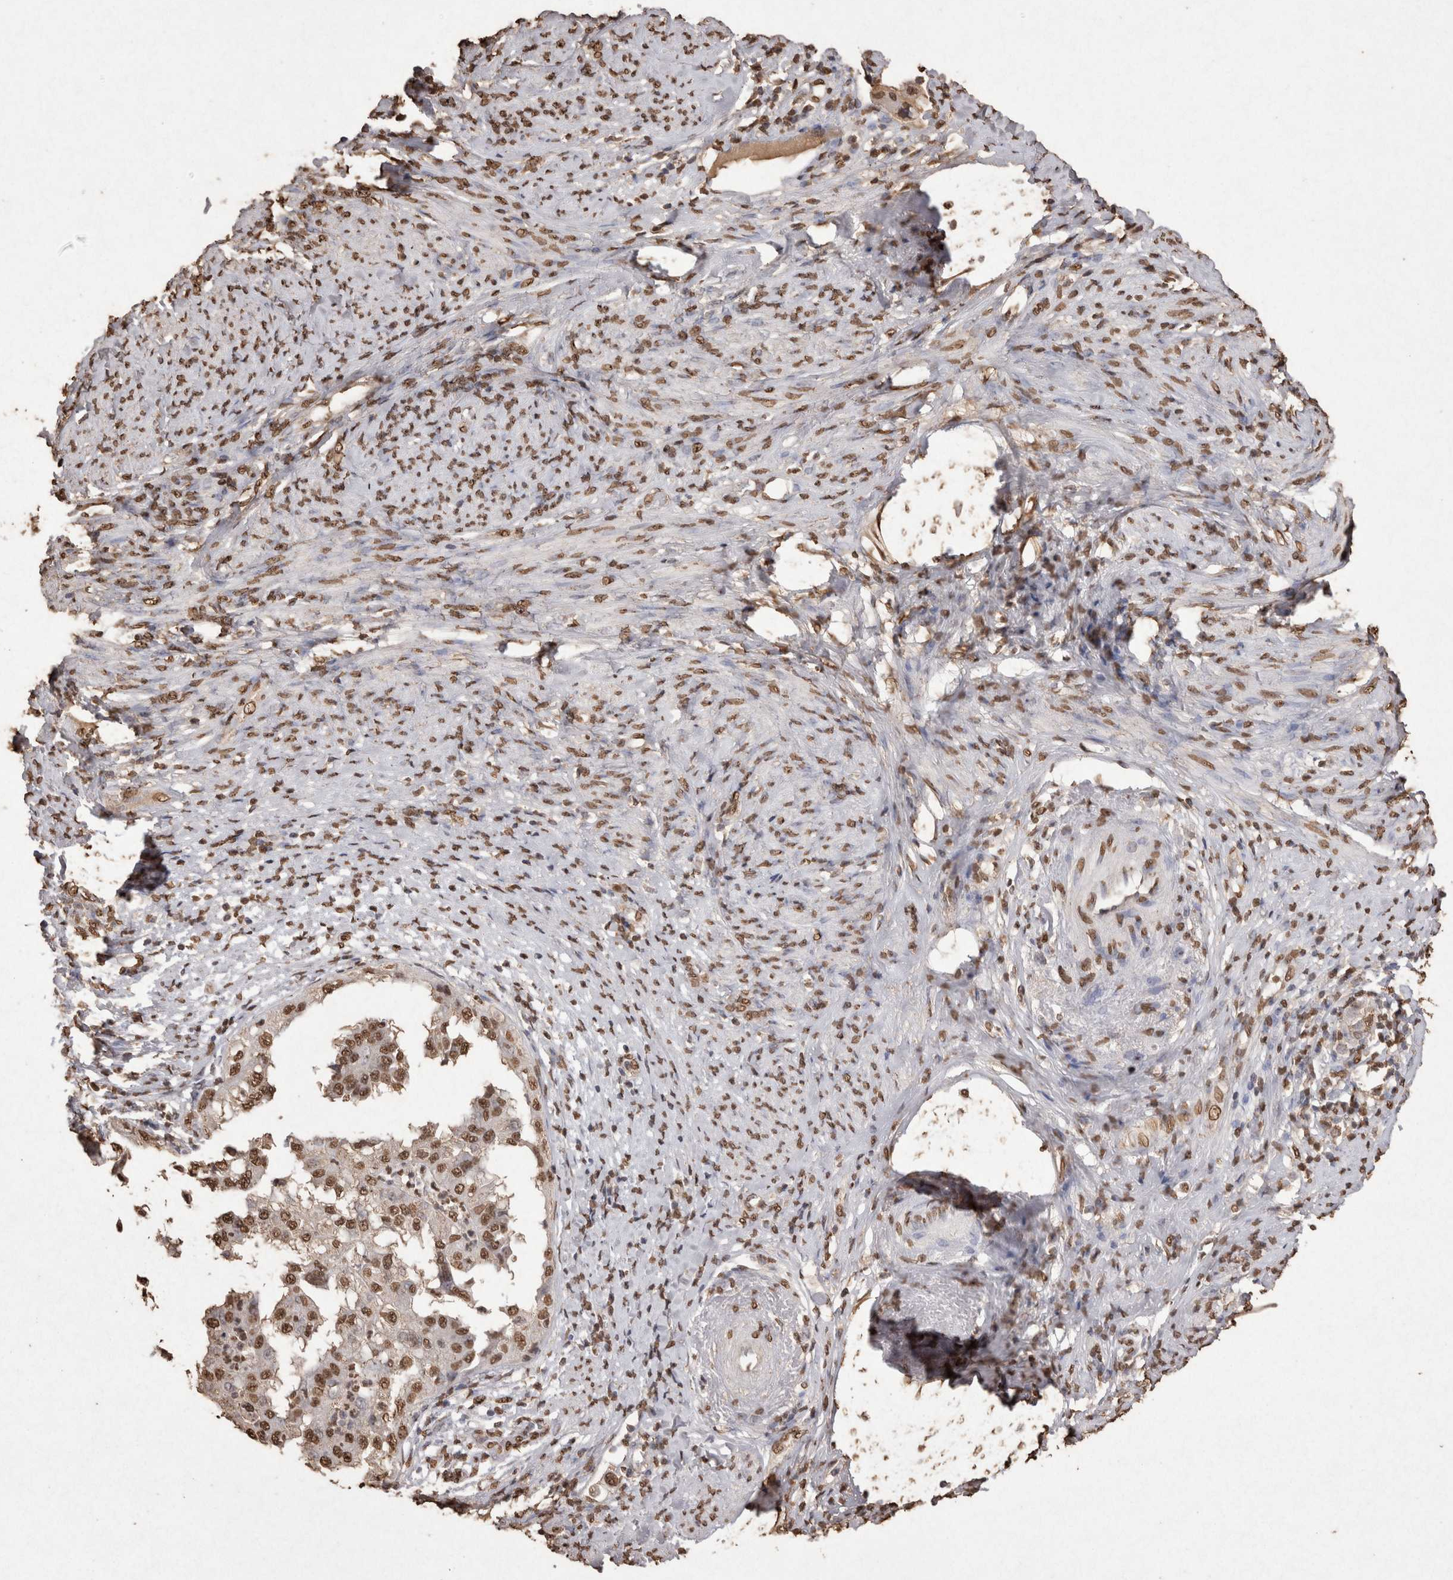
{"staining": {"intensity": "moderate", "quantity": ">75%", "location": "nuclear"}, "tissue": "endometrial cancer", "cell_type": "Tumor cells", "image_type": "cancer", "snomed": [{"axis": "morphology", "description": "Adenocarcinoma, NOS"}, {"axis": "topography", "description": "Endometrium"}], "caption": "This is a histology image of IHC staining of endometrial cancer (adenocarcinoma), which shows moderate positivity in the nuclear of tumor cells.", "gene": "POU5F1", "patient": {"sex": "female", "age": 85}}